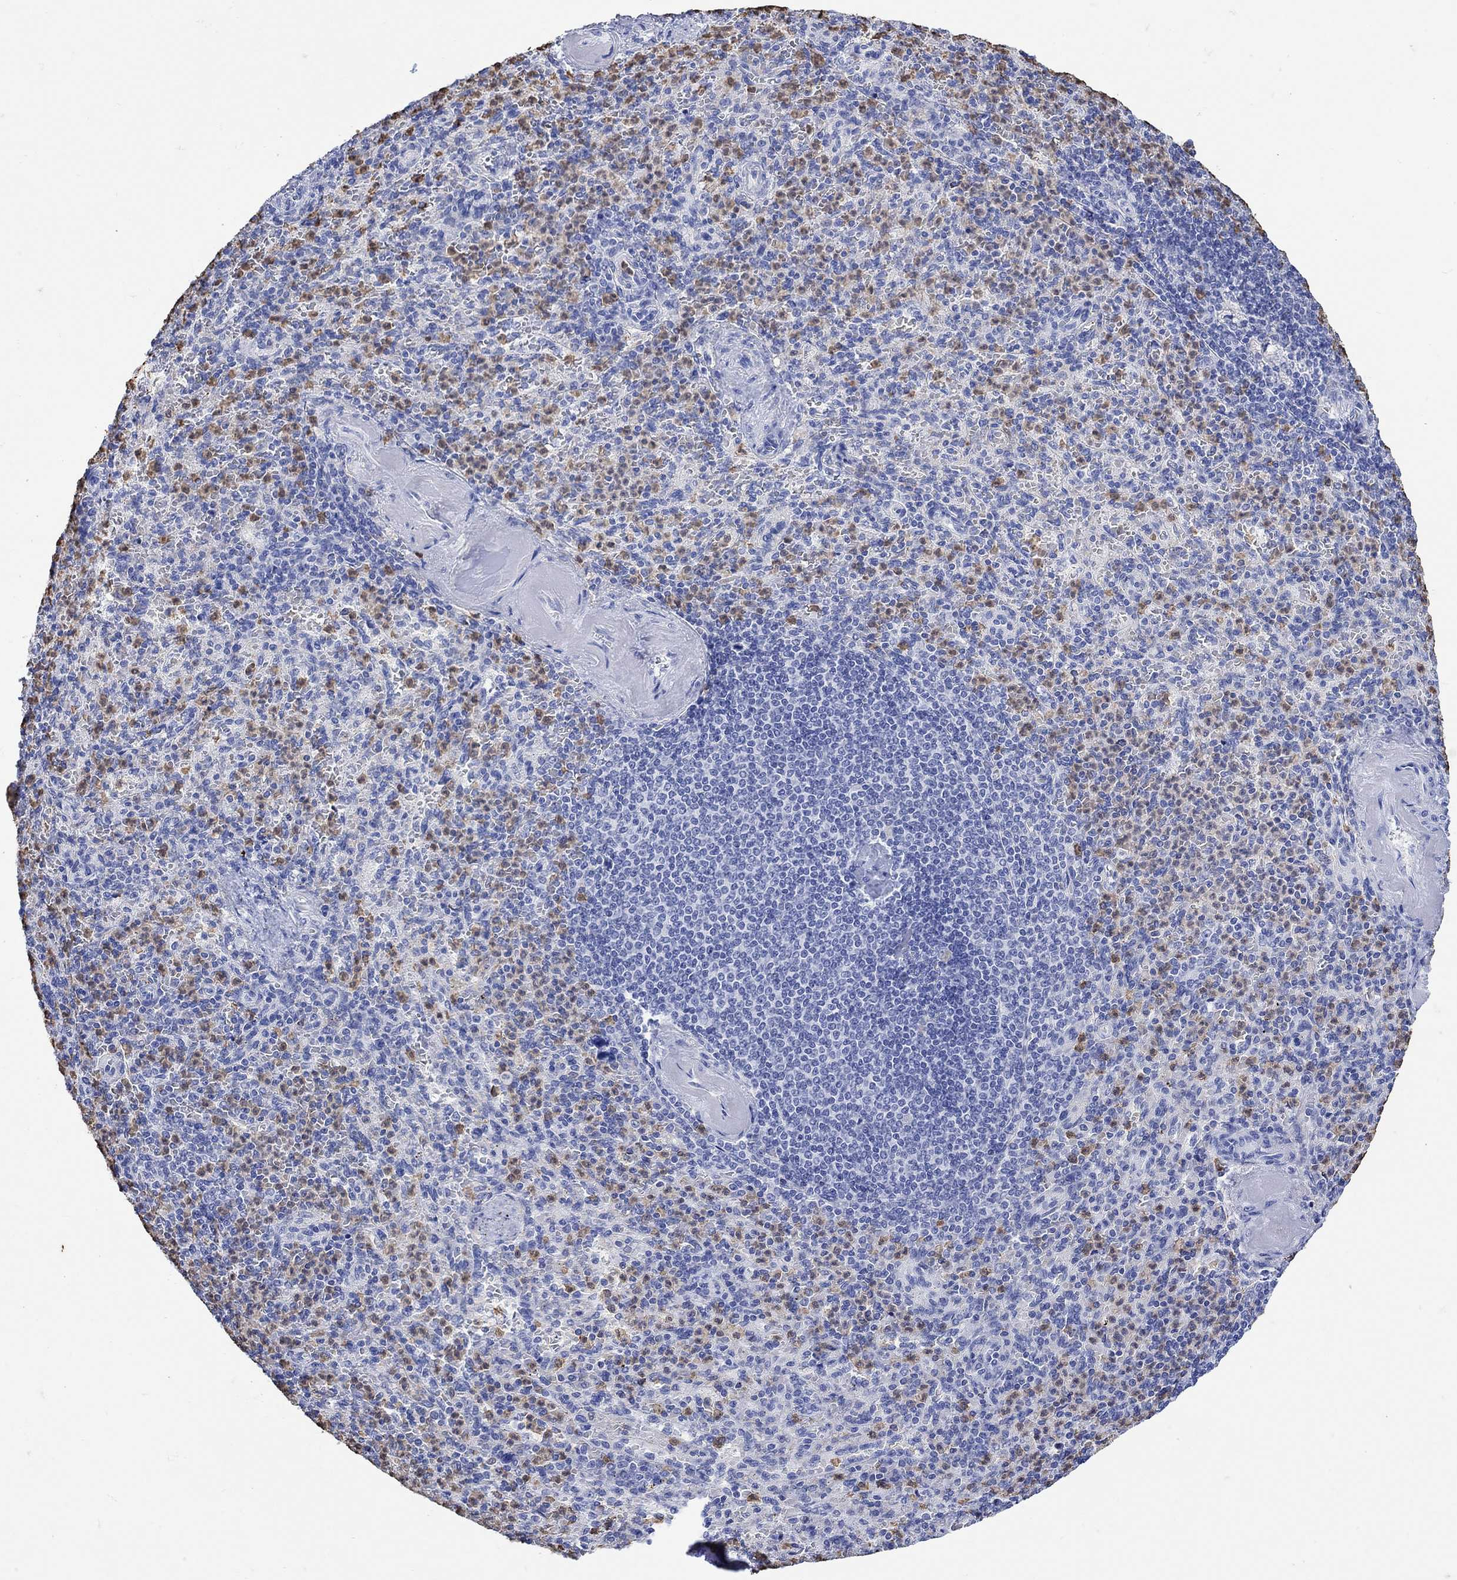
{"staining": {"intensity": "moderate", "quantity": "25%-75%", "location": "cytoplasmic/membranous"}, "tissue": "spleen", "cell_type": "Cells in red pulp", "image_type": "normal", "snomed": [{"axis": "morphology", "description": "Normal tissue, NOS"}, {"axis": "topography", "description": "Spleen"}], "caption": "This is a histology image of immunohistochemistry staining of benign spleen, which shows moderate staining in the cytoplasmic/membranous of cells in red pulp.", "gene": "LINGO3", "patient": {"sex": "female", "age": 74}}